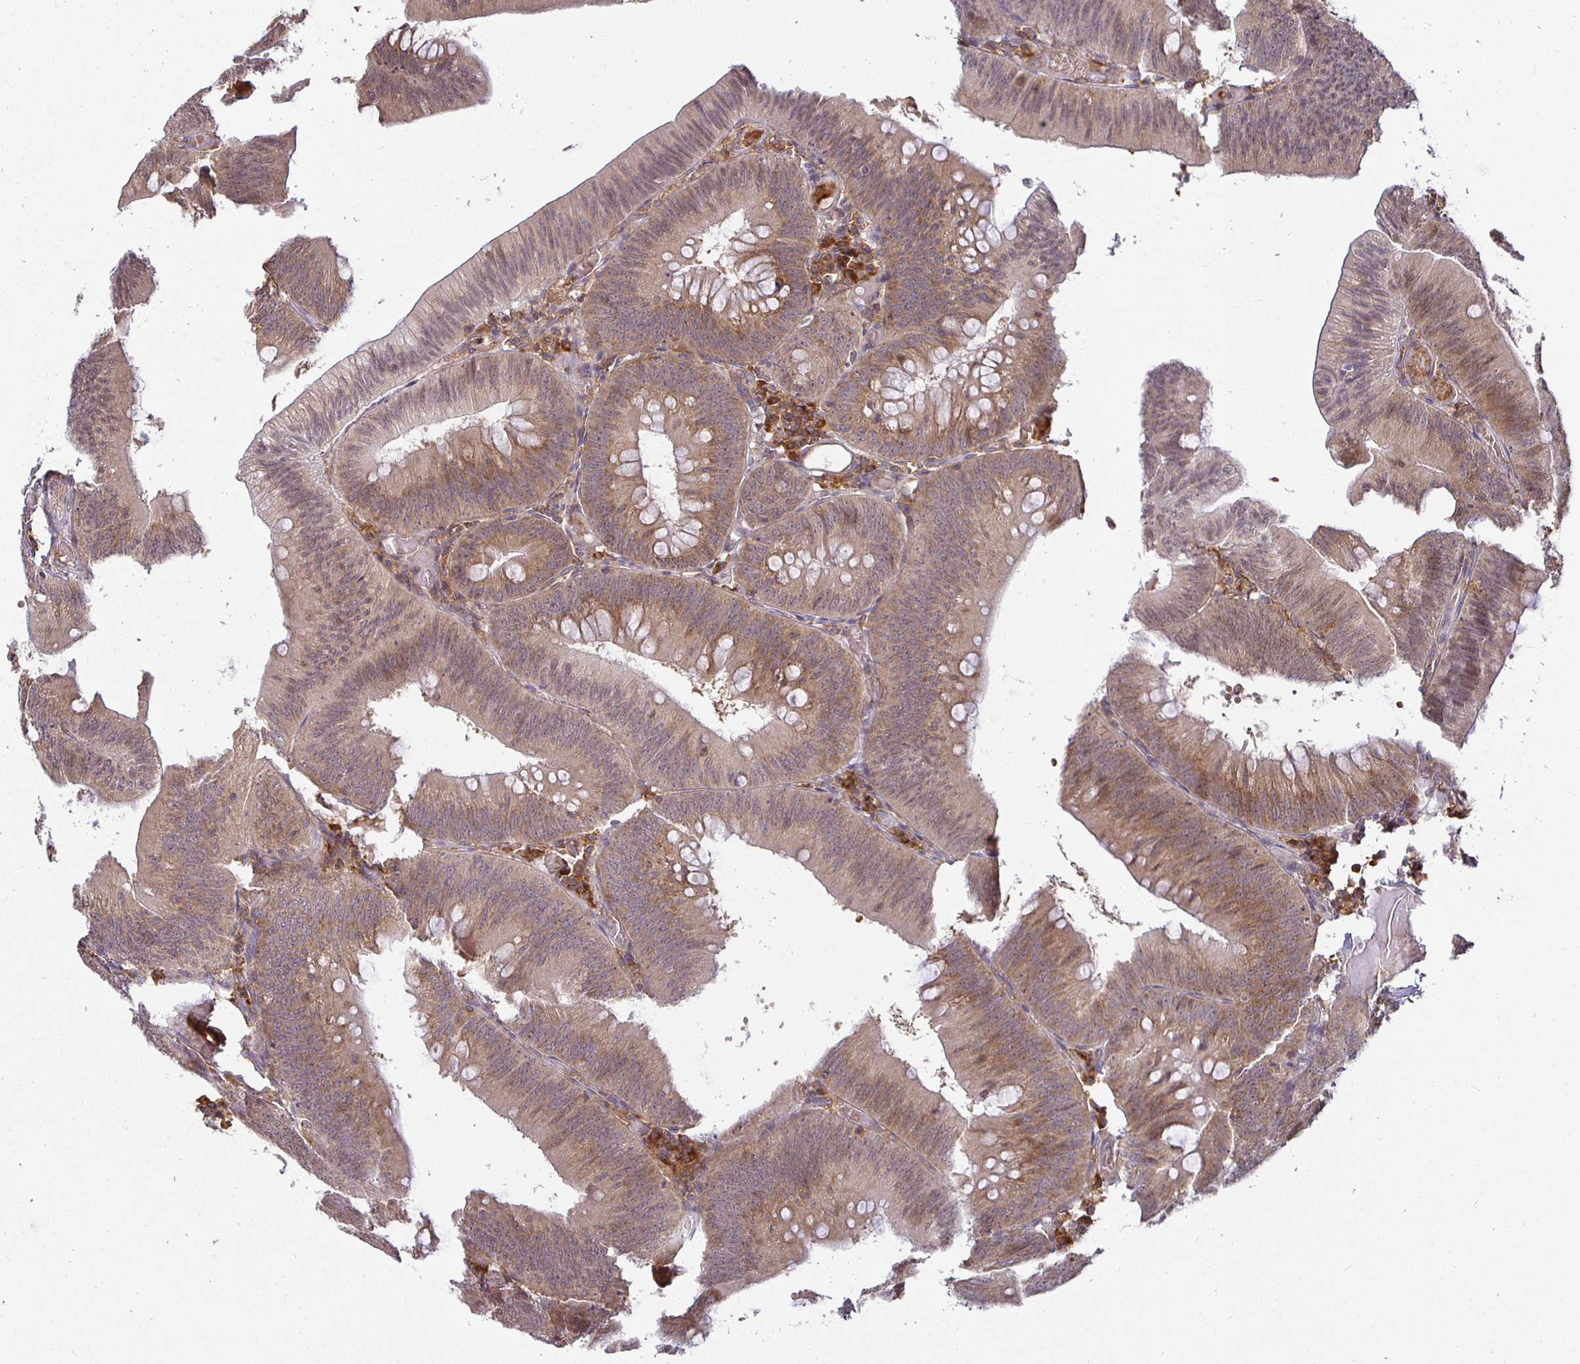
{"staining": {"intensity": "weak", "quantity": ">75%", "location": "cytoplasmic/membranous"}, "tissue": "colorectal cancer", "cell_type": "Tumor cells", "image_type": "cancer", "snomed": [{"axis": "morphology", "description": "Adenocarcinoma, NOS"}, {"axis": "topography", "description": "Colon"}], "caption": "Human adenocarcinoma (colorectal) stained with a brown dye demonstrates weak cytoplasmic/membranous positive expression in approximately >75% of tumor cells.", "gene": "IRAK1", "patient": {"sex": "male", "age": 84}}